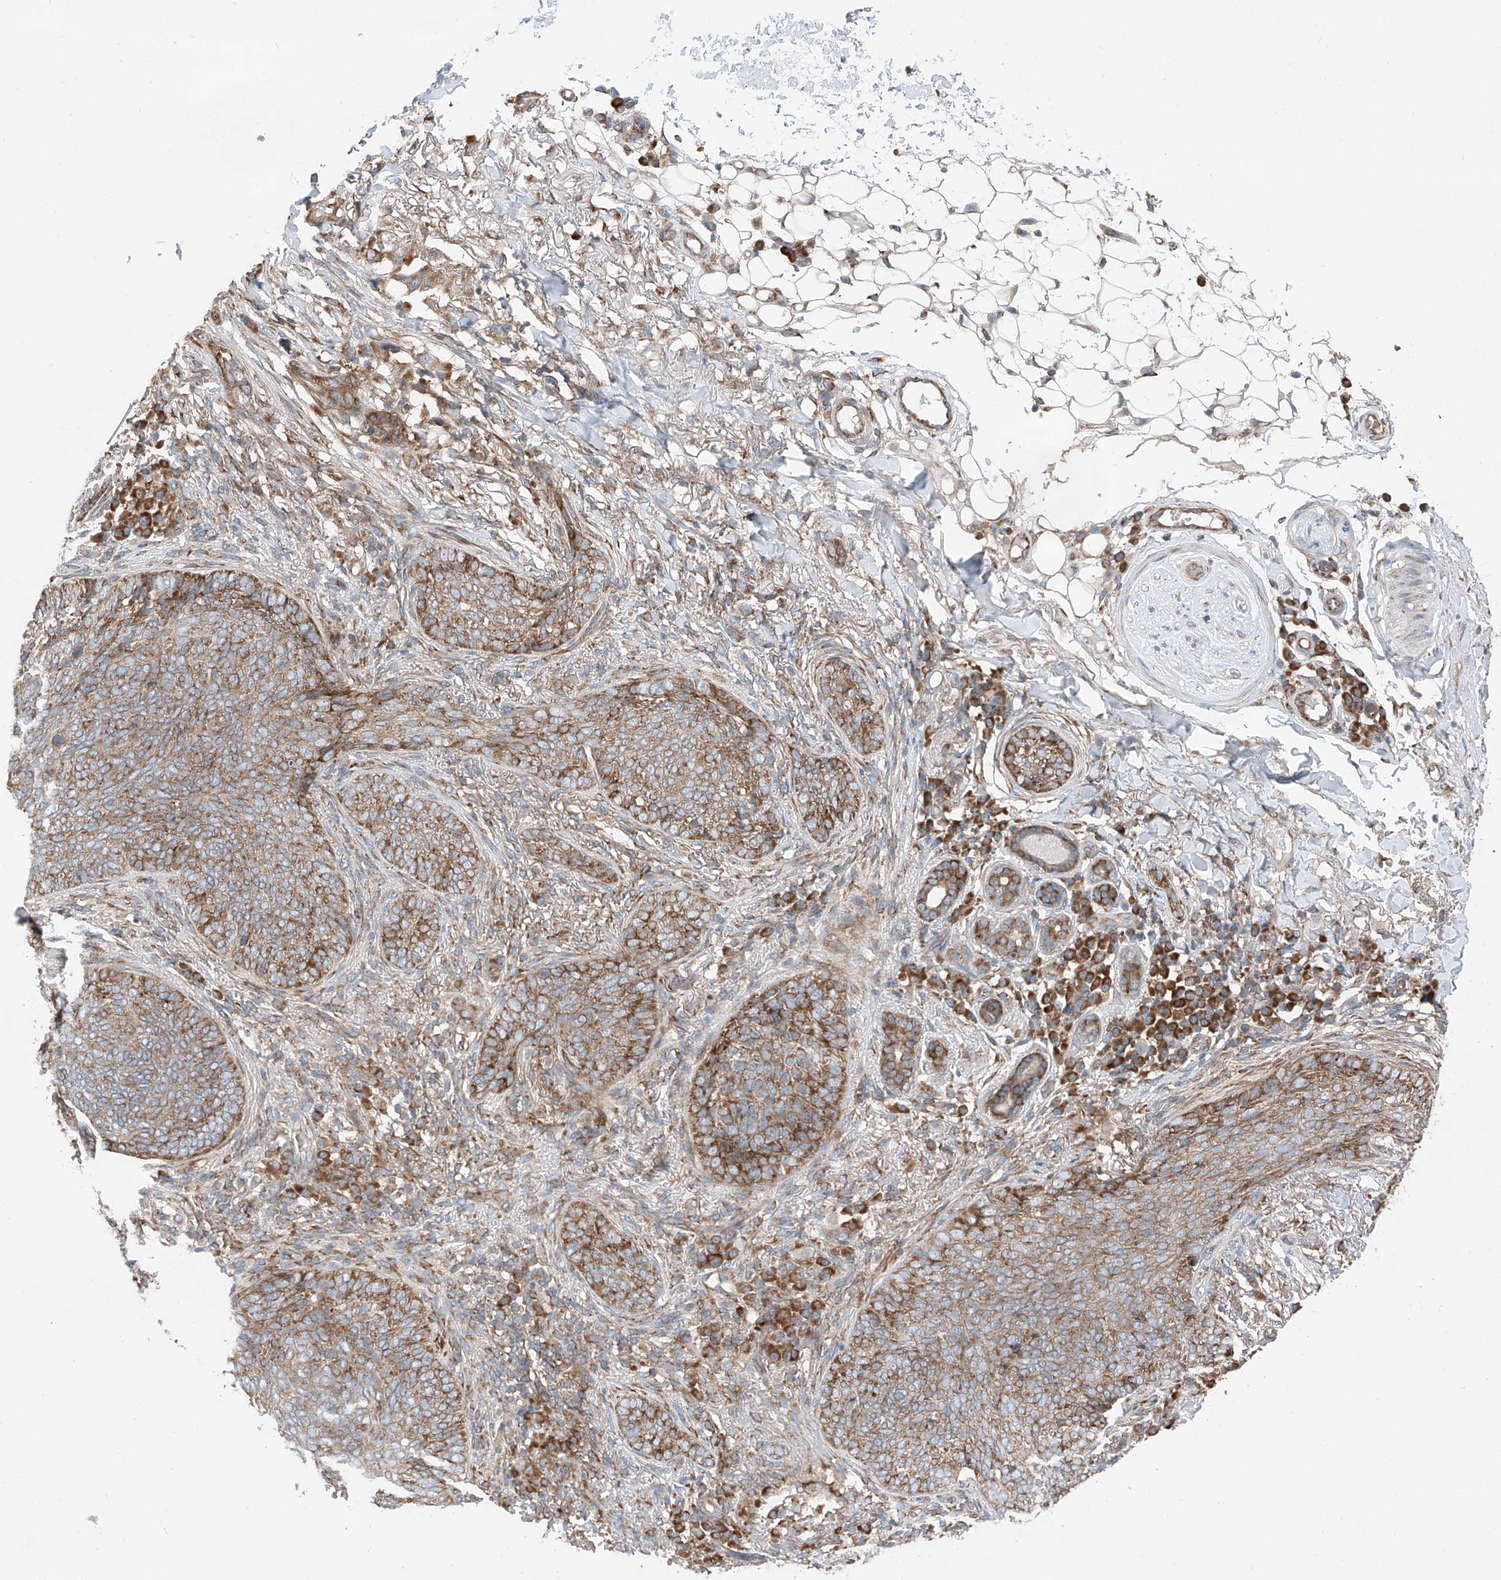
{"staining": {"intensity": "strong", "quantity": ">75%", "location": "cytoplasmic/membranous"}, "tissue": "skin cancer", "cell_type": "Tumor cells", "image_type": "cancer", "snomed": [{"axis": "morphology", "description": "Basal cell carcinoma"}, {"axis": "topography", "description": "Skin"}], "caption": "Brown immunohistochemical staining in skin cancer reveals strong cytoplasmic/membranous staining in about >75% of tumor cells. (DAB = brown stain, brightfield microscopy at high magnification).", "gene": "ZC3H15", "patient": {"sex": "male", "age": 85}}